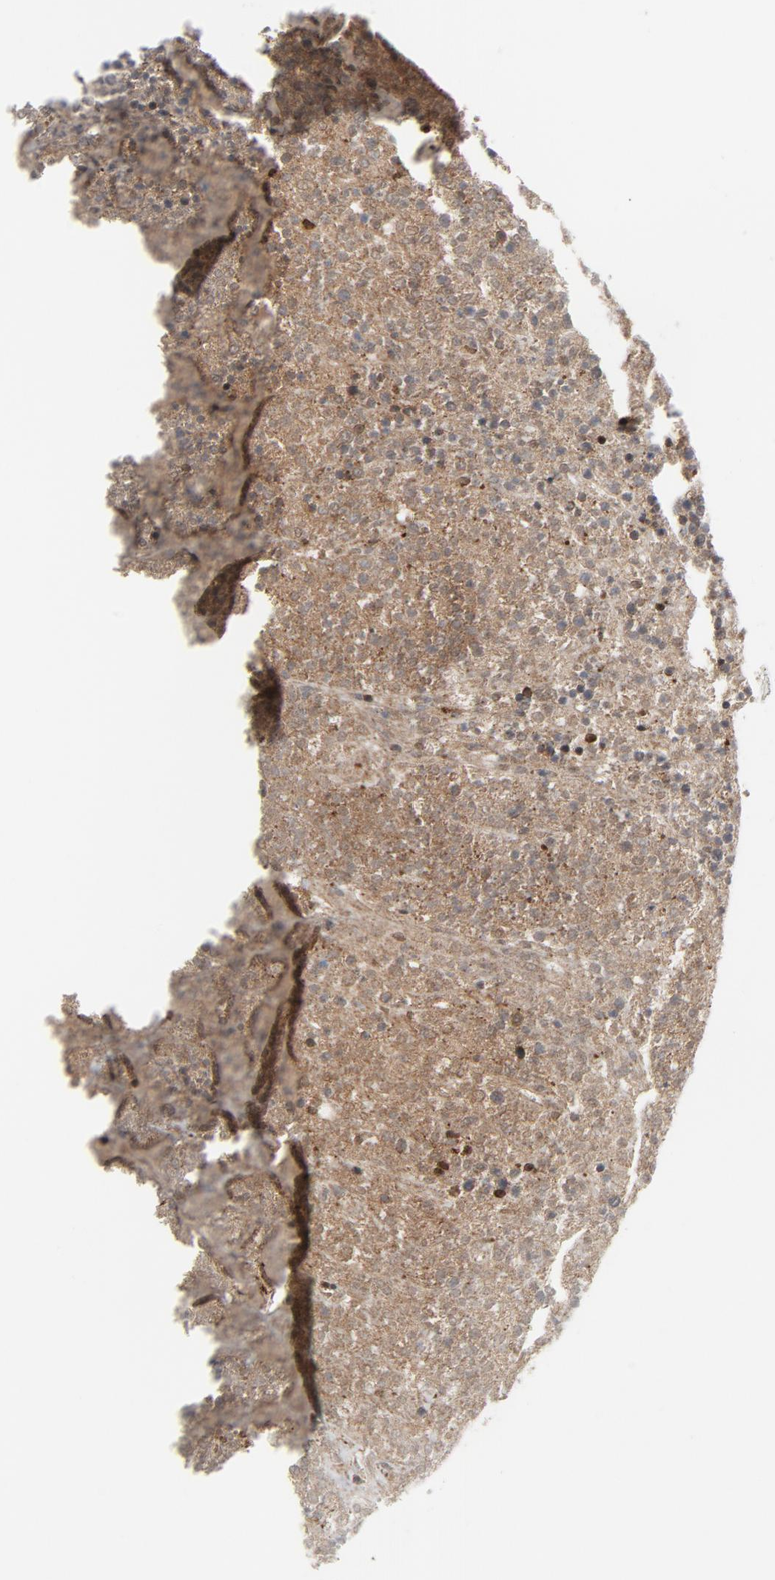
{"staining": {"intensity": "moderate", "quantity": ">75%", "location": "cytoplasmic/membranous"}, "tissue": "lymphoma", "cell_type": "Tumor cells", "image_type": "cancer", "snomed": [{"axis": "morphology", "description": "Malignant lymphoma, non-Hodgkin's type, High grade"}, {"axis": "topography", "description": "Lymph node"}], "caption": "Moderate cytoplasmic/membranous staining is seen in approximately >75% of tumor cells in malignant lymphoma, non-Hodgkin's type (high-grade).", "gene": "YES1", "patient": {"sex": "female", "age": 73}}